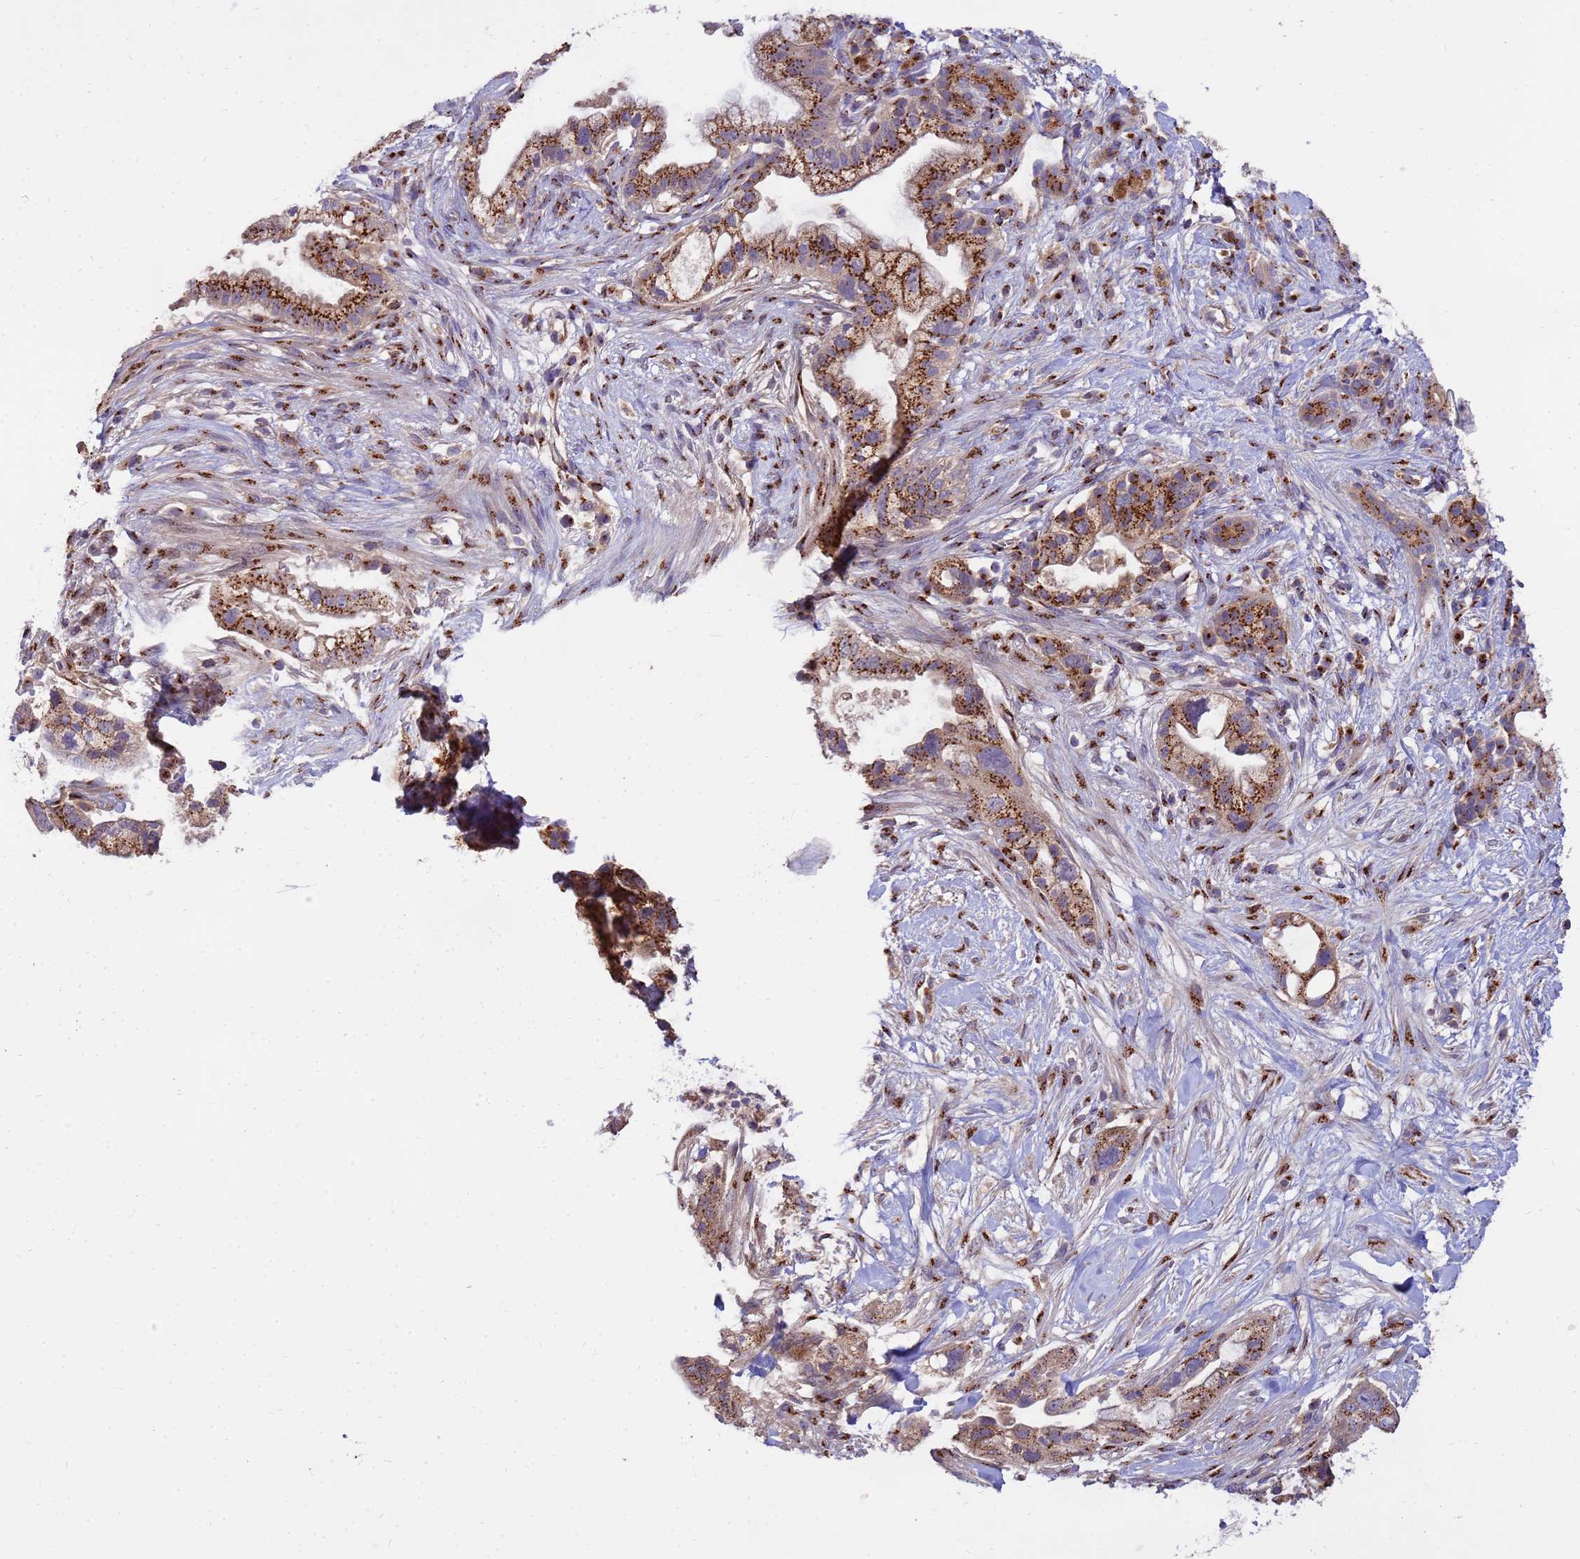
{"staining": {"intensity": "strong", "quantity": ">75%", "location": "cytoplasmic/membranous"}, "tissue": "pancreatic cancer", "cell_type": "Tumor cells", "image_type": "cancer", "snomed": [{"axis": "morphology", "description": "Adenocarcinoma, NOS"}, {"axis": "topography", "description": "Pancreas"}], "caption": "This photomicrograph exhibits pancreatic adenocarcinoma stained with IHC to label a protein in brown. The cytoplasmic/membranous of tumor cells show strong positivity for the protein. Nuclei are counter-stained blue.", "gene": "HPS3", "patient": {"sex": "male", "age": 44}}